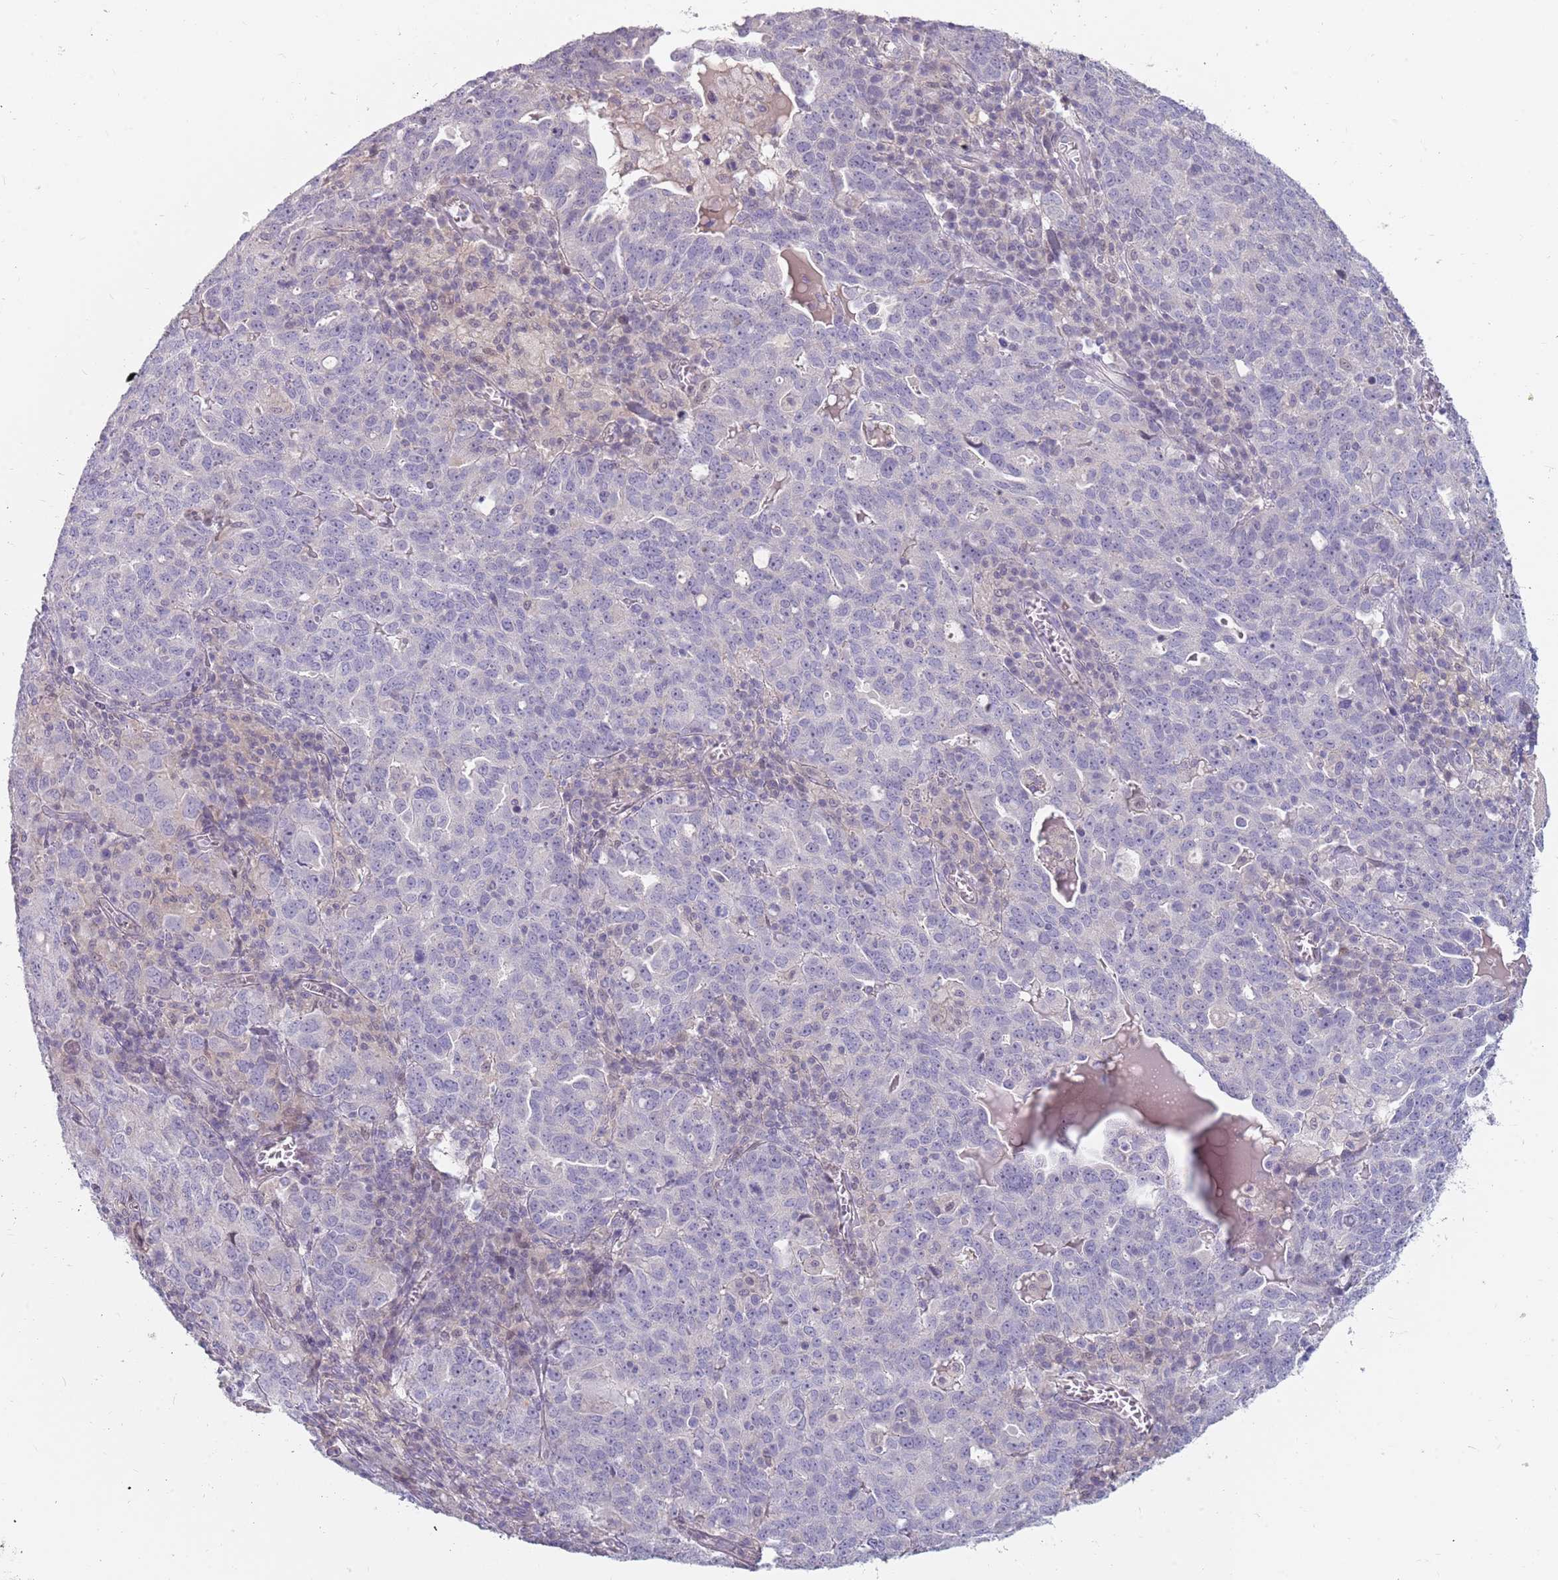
{"staining": {"intensity": "negative", "quantity": "none", "location": "none"}, "tissue": "ovarian cancer", "cell_type": "Tumor cells", "image_type": "cancer", "snomed": [{"axis": "morphology", "description": "Carcinoma, endometroid"}, {"axis": "topography", "description": "Ovary"}], "caption": "The image exhibits no staining of tumor cells in ovarian endometroid carcinoma.", "gene": "DDX4", "patient": {"sex": "female", "age": 62}}